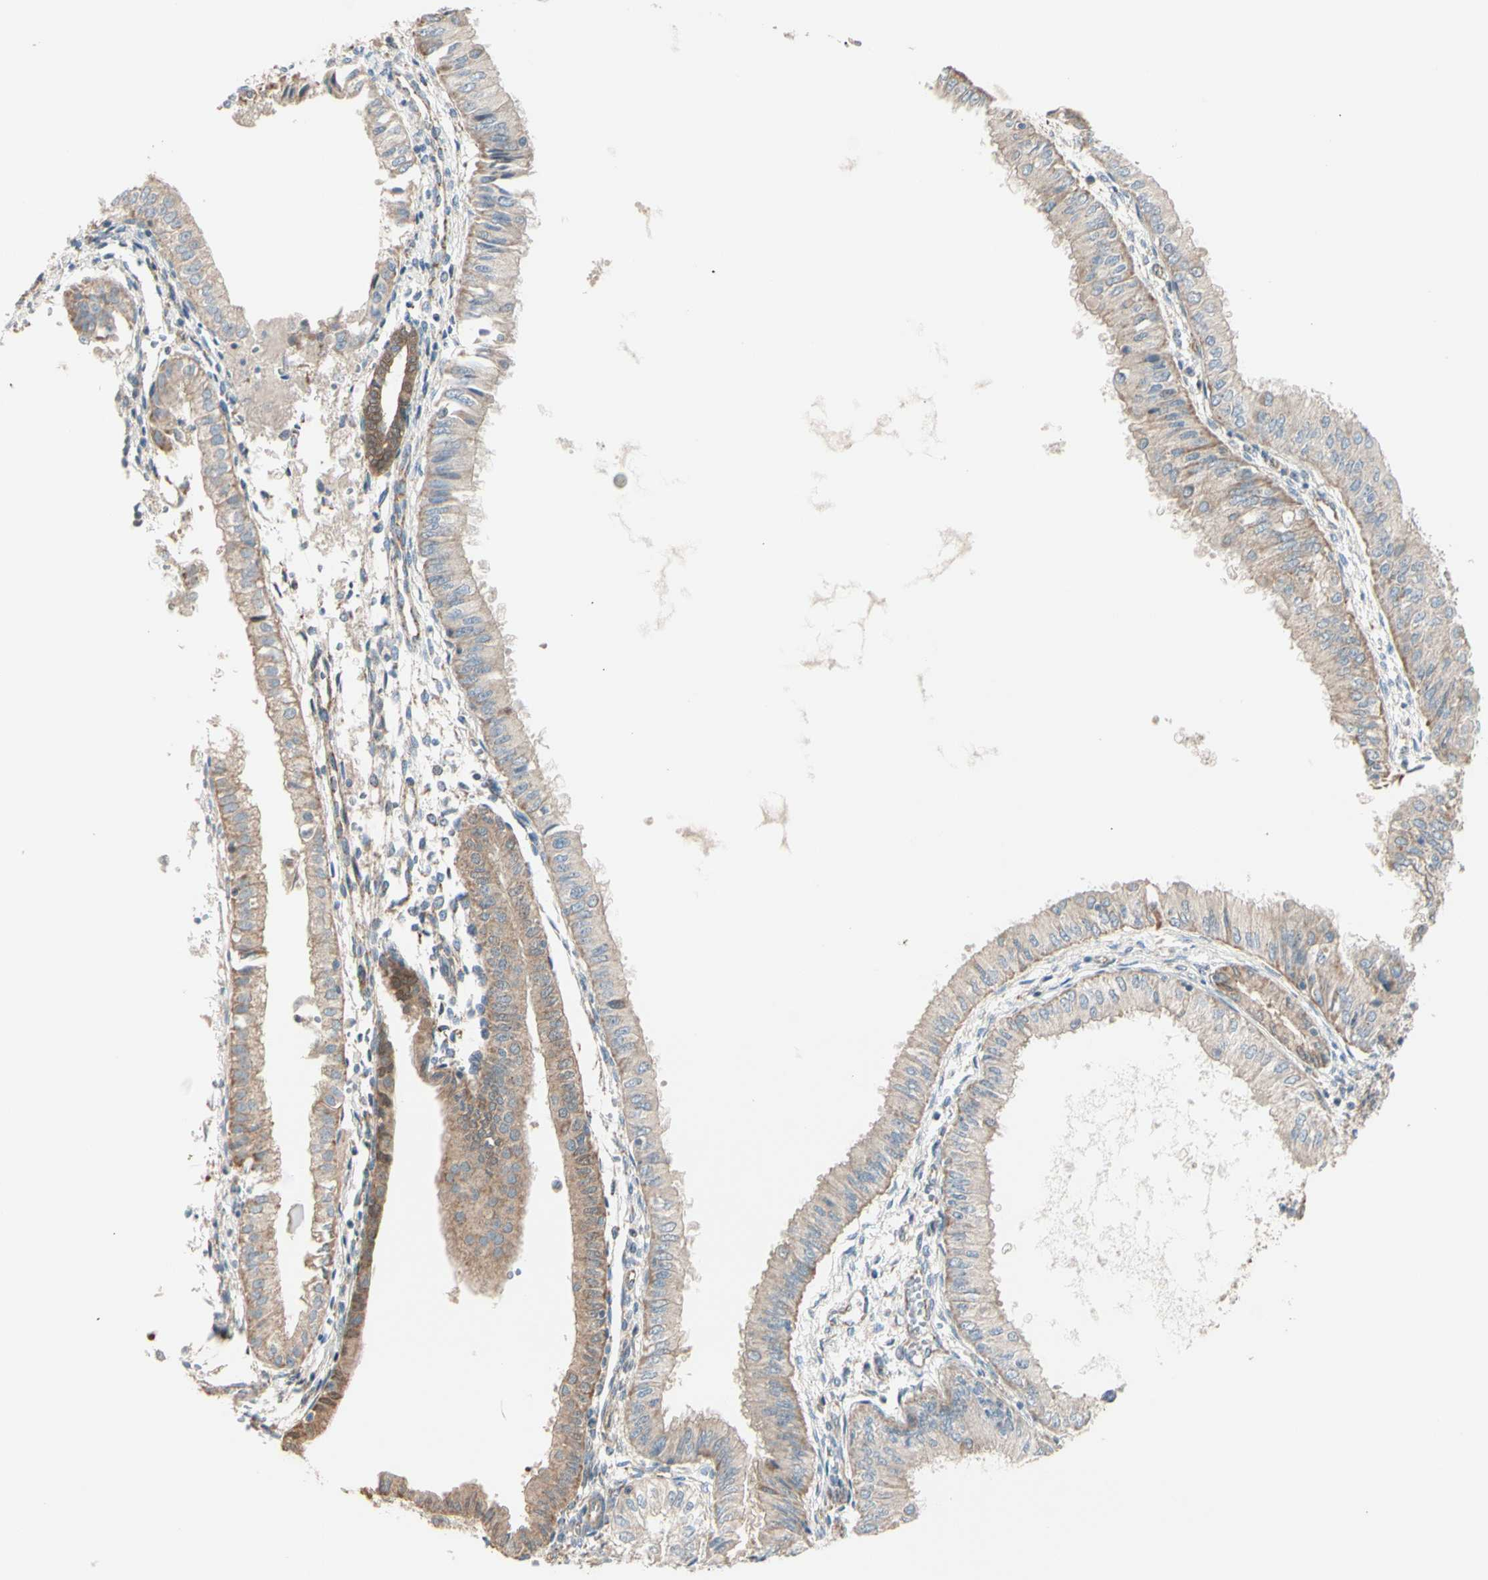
{"staining": {"intensity": "weak", "quantity": ">75%", "location": "cytoplasmic/membranous"}, "tissue": "endometrial cancer", "cell_type": "Tumor cells", "image_type": "cancer", "snomed": [{"axis": "morphology", "description": "Adenocarcinoma, NOS"}, {"axis": "topography", "description": "Endometrium"}], "caption": "This is a histology image of IHC staining of endometrial adenocarcinoma, which shows weak expression in the cytoplasmic/membranous of tumor cells.", "gene": "EPHA3", "patient": {"sex": "female", "age": 53}}